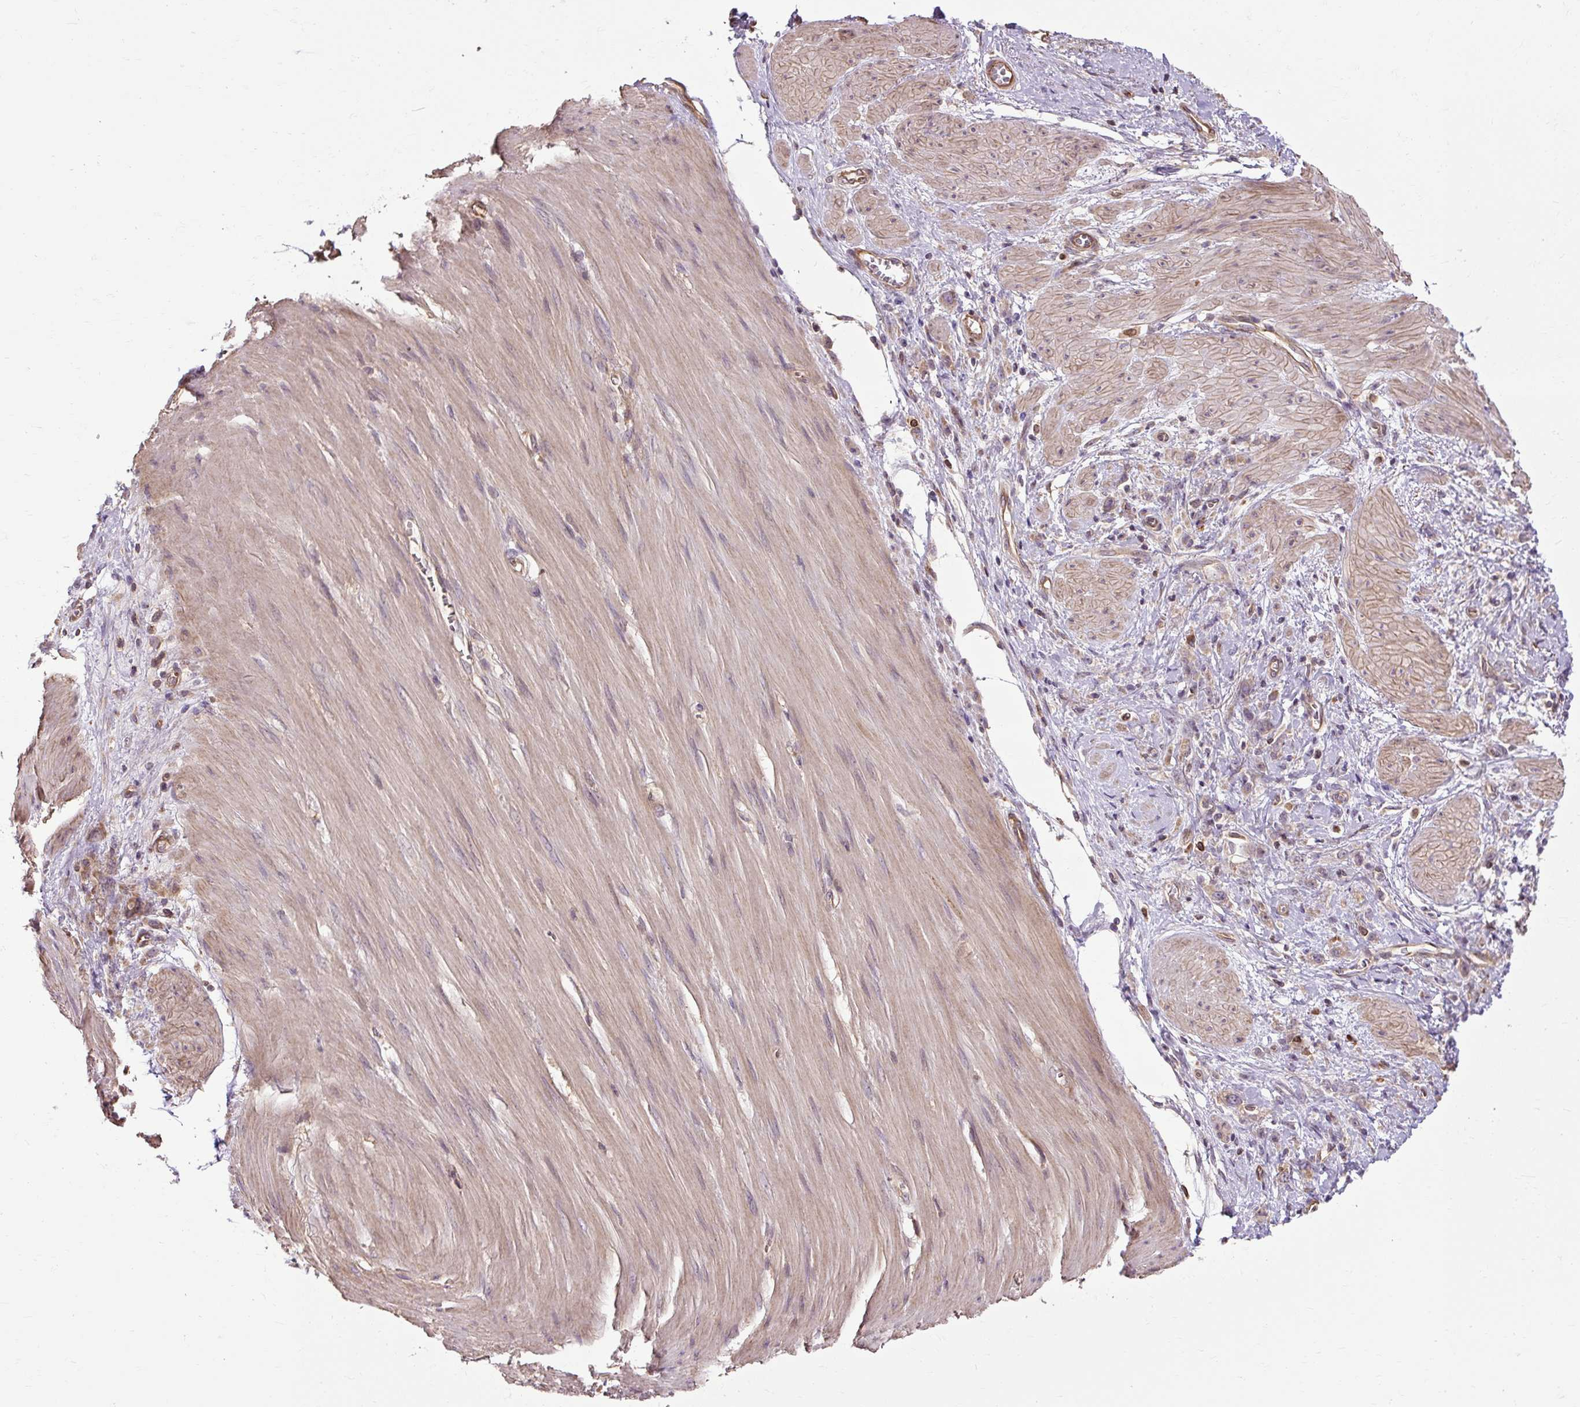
{"staining": {"intensity": "weak", "quantity": ">75%", "location": "cytoplasmic/membranous"}, "tissue": "stomach cancer", "cell_type": "Tumor cells", "image_type": "cancer", "snomed": [{"axis": "morphology", "description": "Adenocarcinoma, NOS"}, {"axis": "topography", "description": "Stomach"}], "caption": "A micrograph of stomach adenocarcinoma stained for a protein demonstrates weak cytoplasmic/membranous brown staining in tumor cells.", "gene": "FLRT1", "patient": {"sex": "female", "age": 76}}